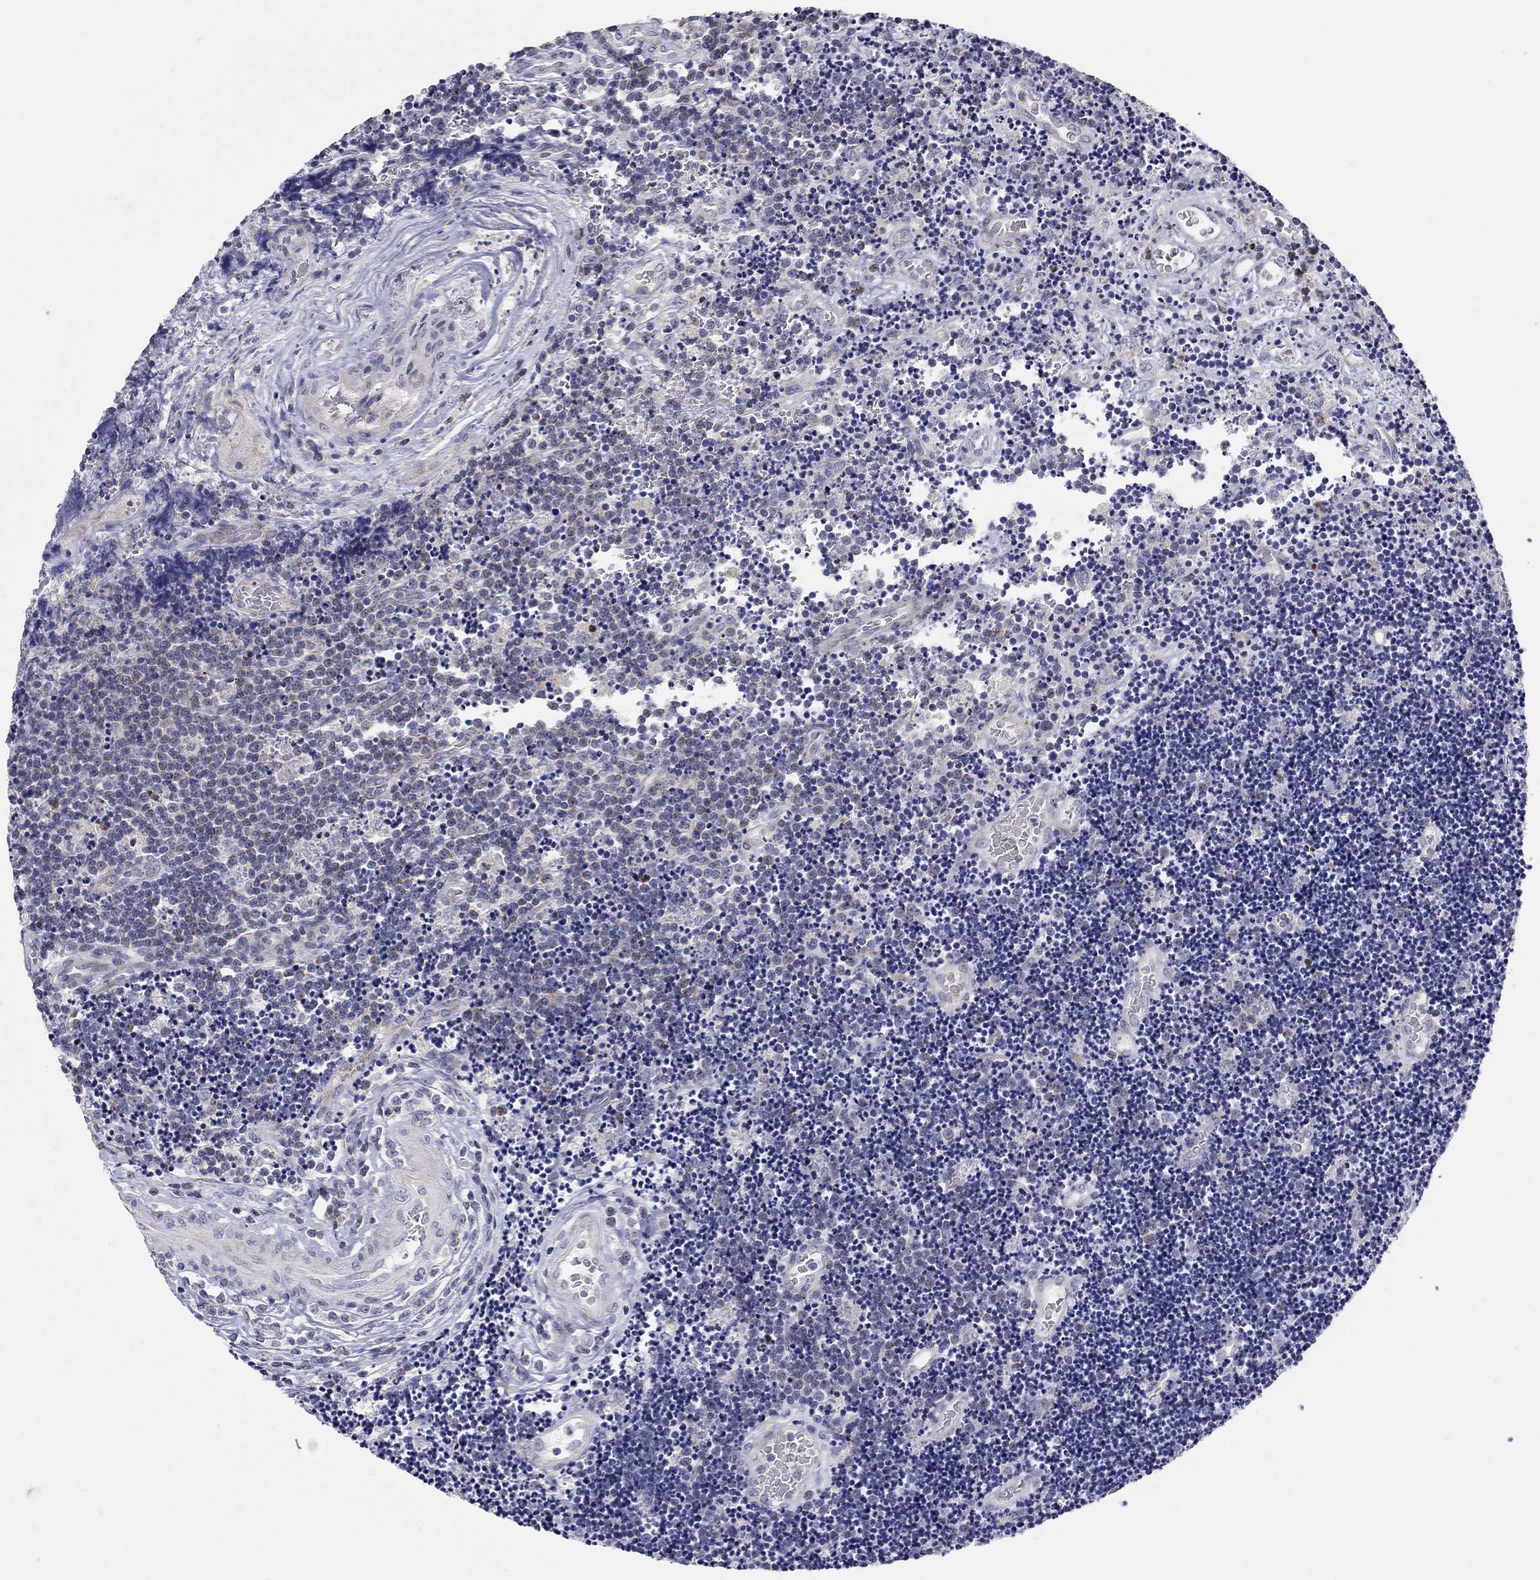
{"staining": {"intensity": "negative", "quantity": "none", "location": "none"}, "tissue": "lymphoma", "cell_type": "Tumor cells", "image_type": "cancer", "snomed": [{"axis": "morphology", "description": "Malignant lymphoma, non-Hodgkin's type, Low grade"}, {"axis": "topography", "description": "Brain"}], "caption": "Tumor cells are negative for brown protein staining in malignant lymphoma, non-Hodgkin's type (low-grade).", "gene": "HMX2", "patient": {"sex": "female", "age": 66}}